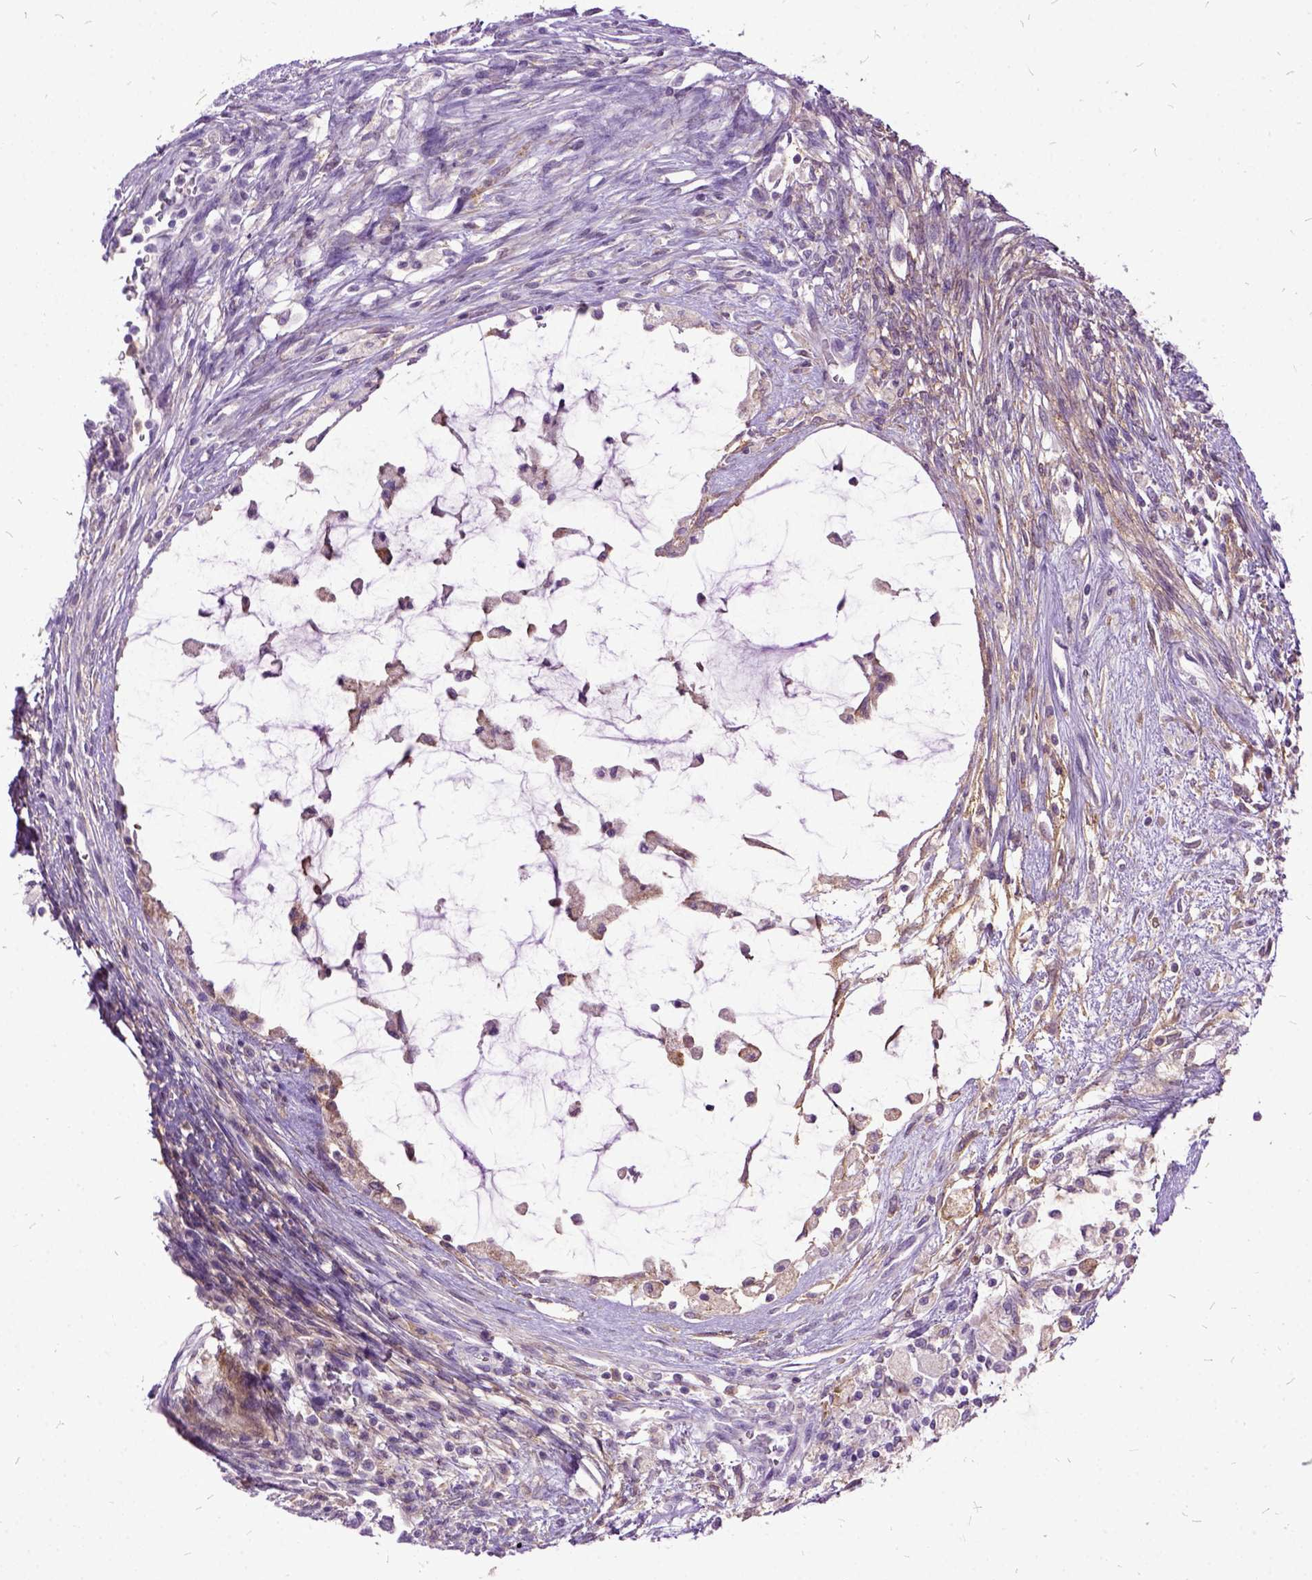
{"staining": {"intensity": "negative", "quantity": "none", "location": "none"}, "tissue": "testis cancer", "cell_type": "Tumor cells", "image_type": "cancer", "snomed": [{"axis": "morphology", "description": "Carcinoma, Embryonal, NOS"}, {"axis": "topography", "description": "Testis"}], "caption": "The micrograph displays no significant expression in tumor cells of testis cancer.", "gene": "MME", "patient": {"sex": "male", "age": 37}}